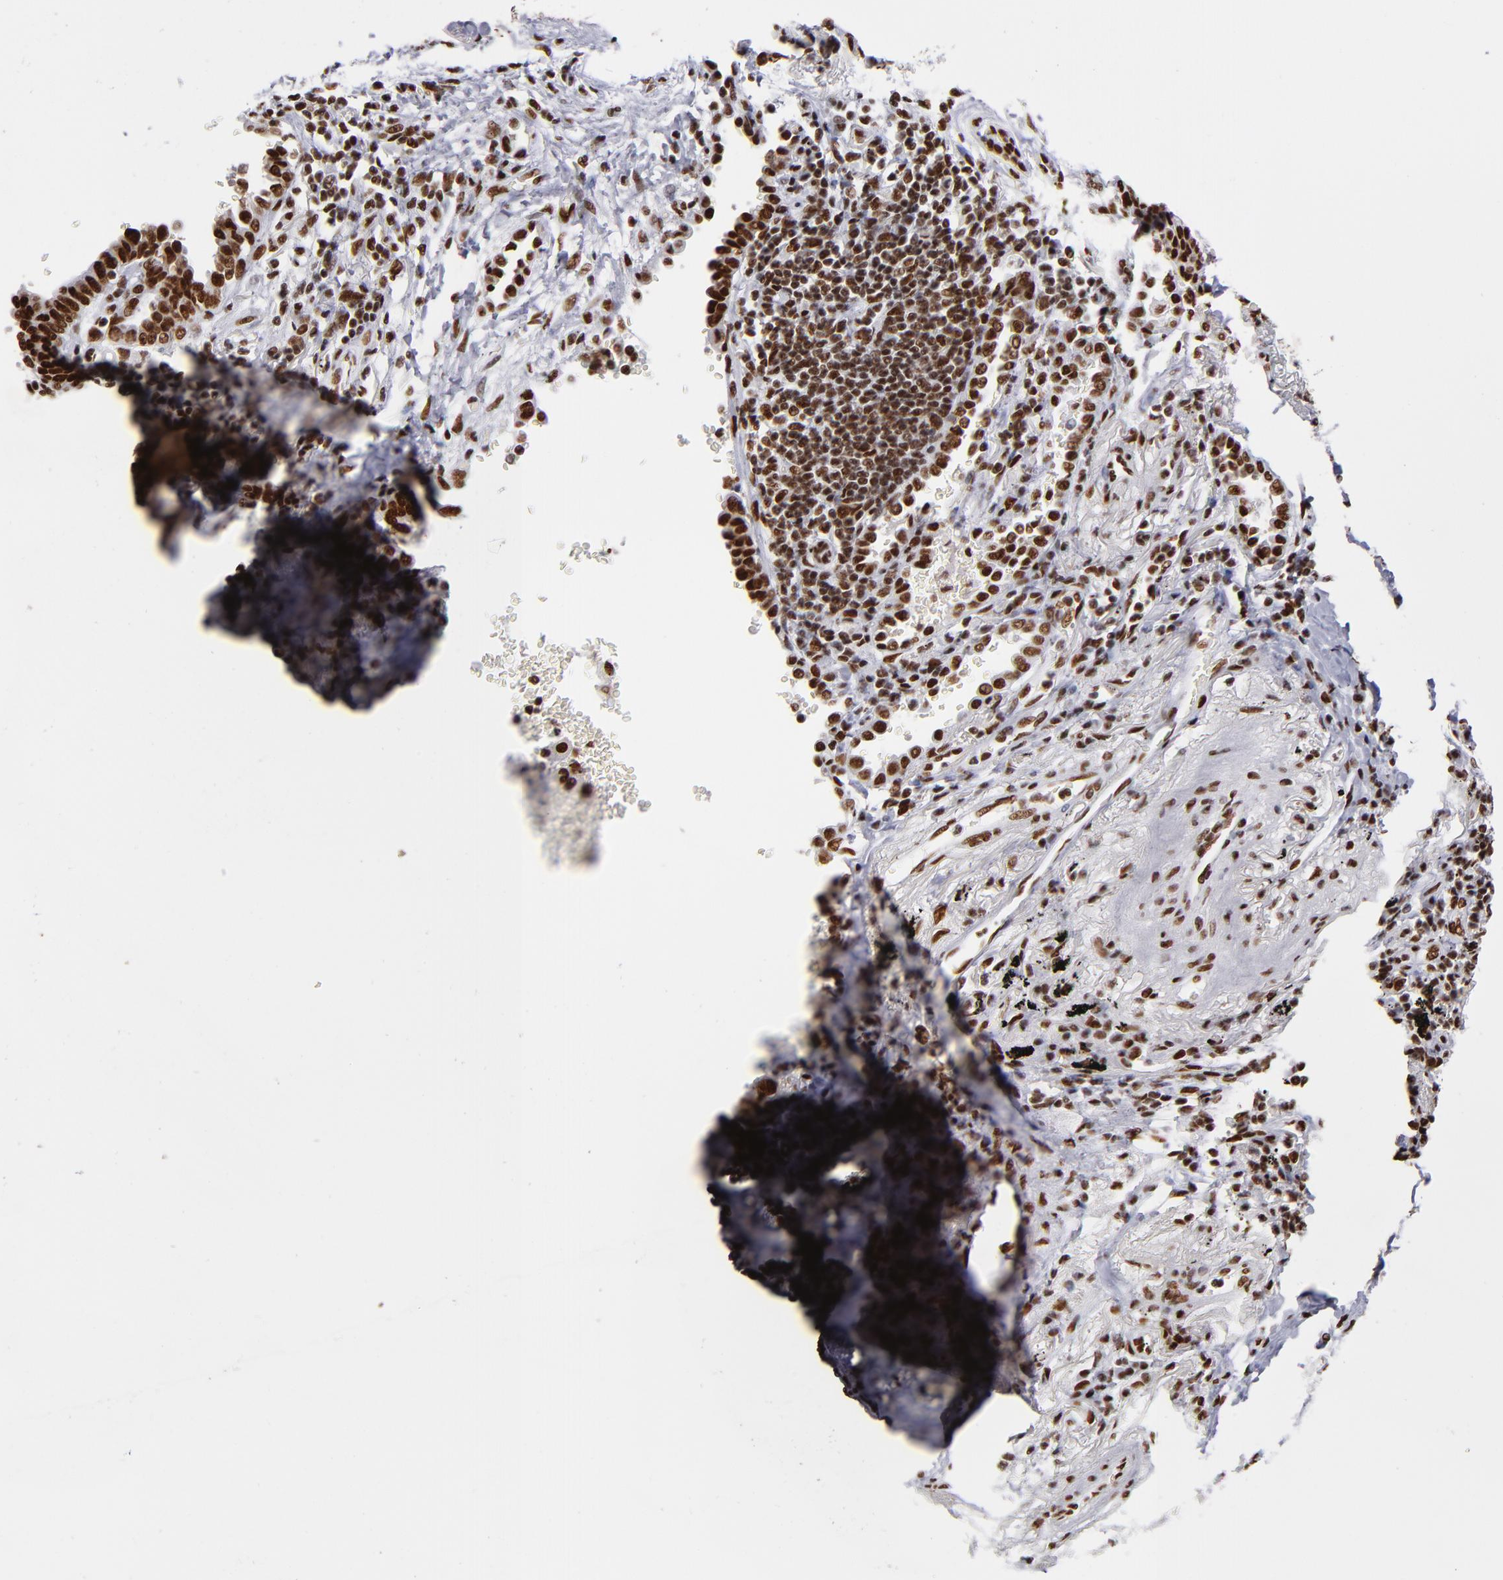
{"staining": {"intensity": "strong", "quantity": ">75%", "location": "nuclear"}, "tissue": "lung cancer", "cell_type": "Tumor cells", "image_type": "cancer", "snomed": [{"axis": "morphology", "description": "Adenocarcinoma, NOS"}, {"axis": "topography", "description": "Lung"}], "caption": "Protein expression analysis of human lung cancer (adenocarcinoma) reveals strong nuclear positivity in approximately >75% of tumor cells.", "gene": "MRE11", "patient": {"sex": "female", "age": 64}}